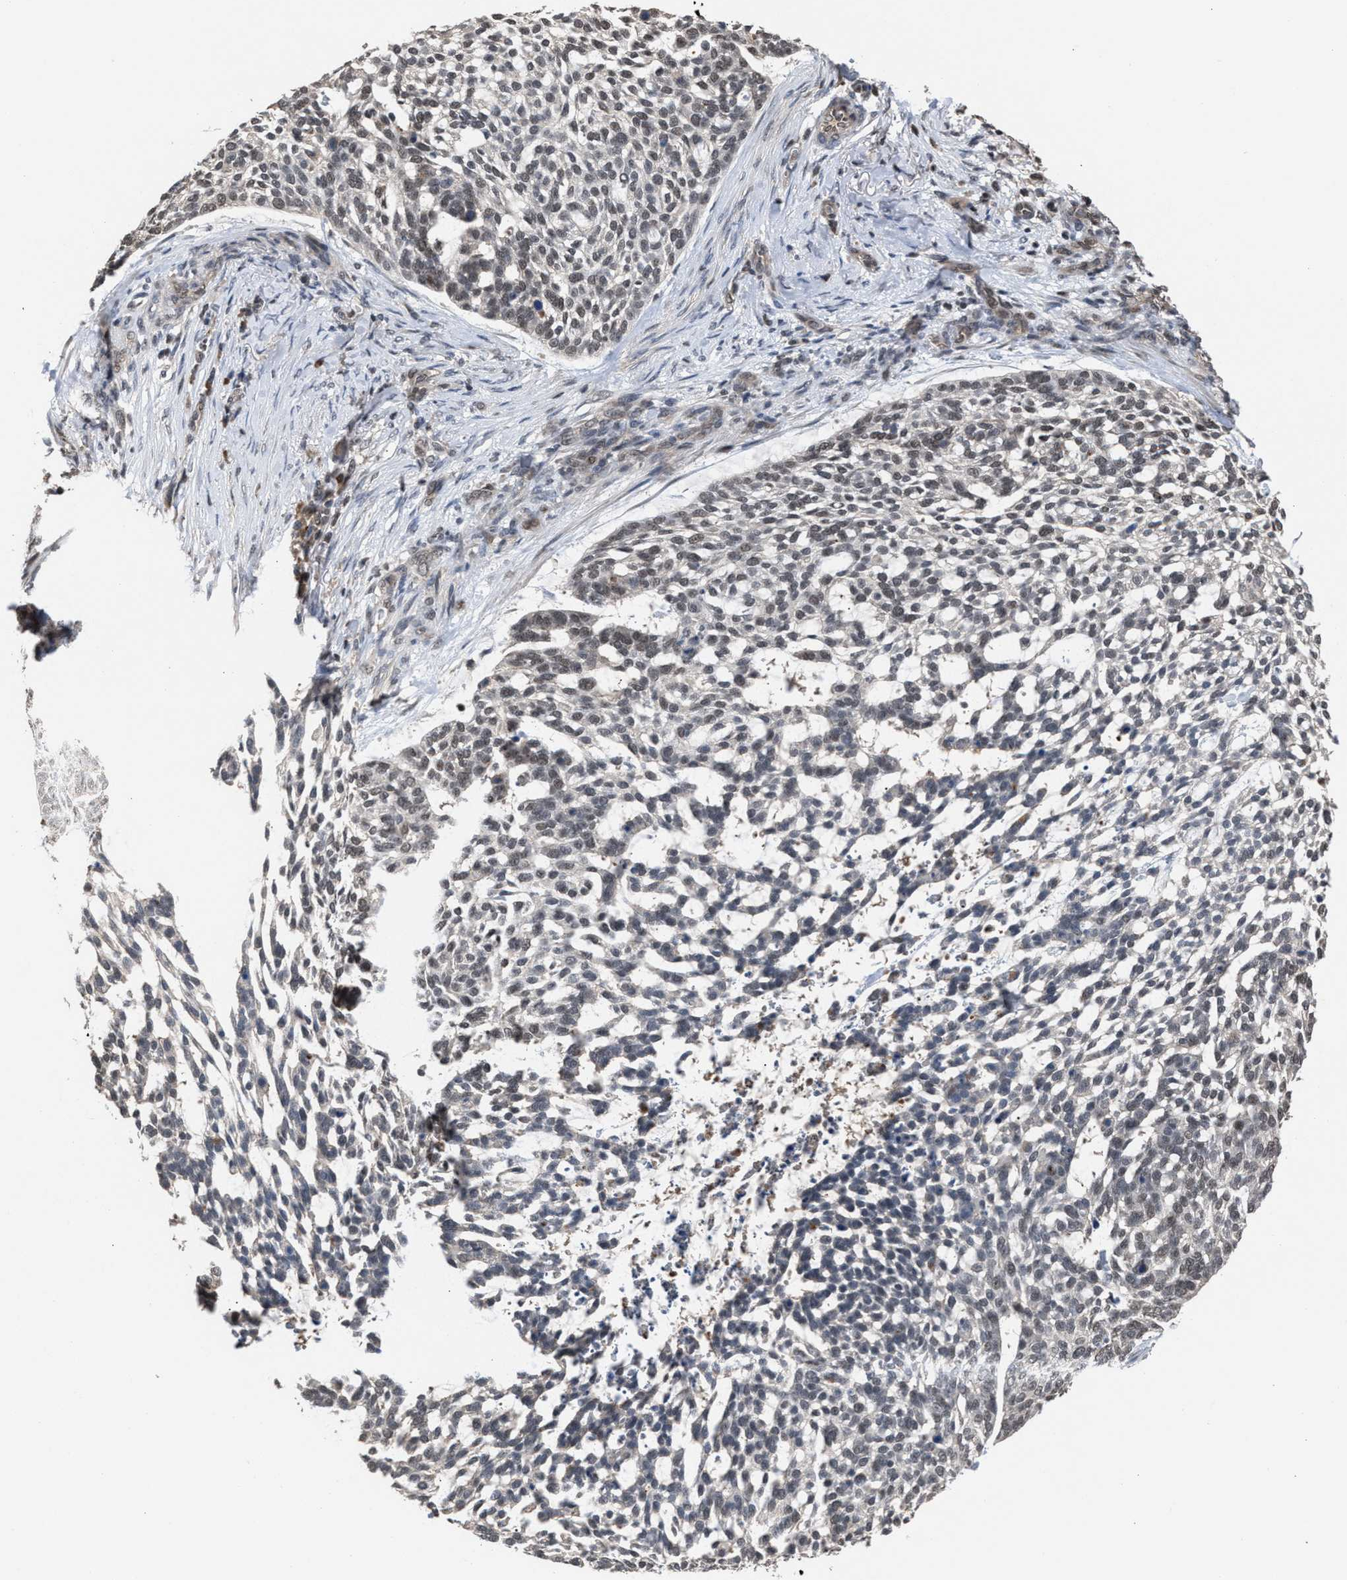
{"staining": {"intensity": "weak", "quantity": "<25%", "location": "nuclear"}, "tissue": "skin cancer", "cell_type": "Tumor cells", "image_type": "cancer", "snomed": [{"axis": "morphology", "description": "Basal cell carcinoma"}, {"axis": "topography", "description": "Skin"}], "caption": "Skin cancer was stained to show a protein in brown. There is no significant positivity in tumor cells.", "gene": "C9orf78", "patient": {"sex": "female", "age": 64}}